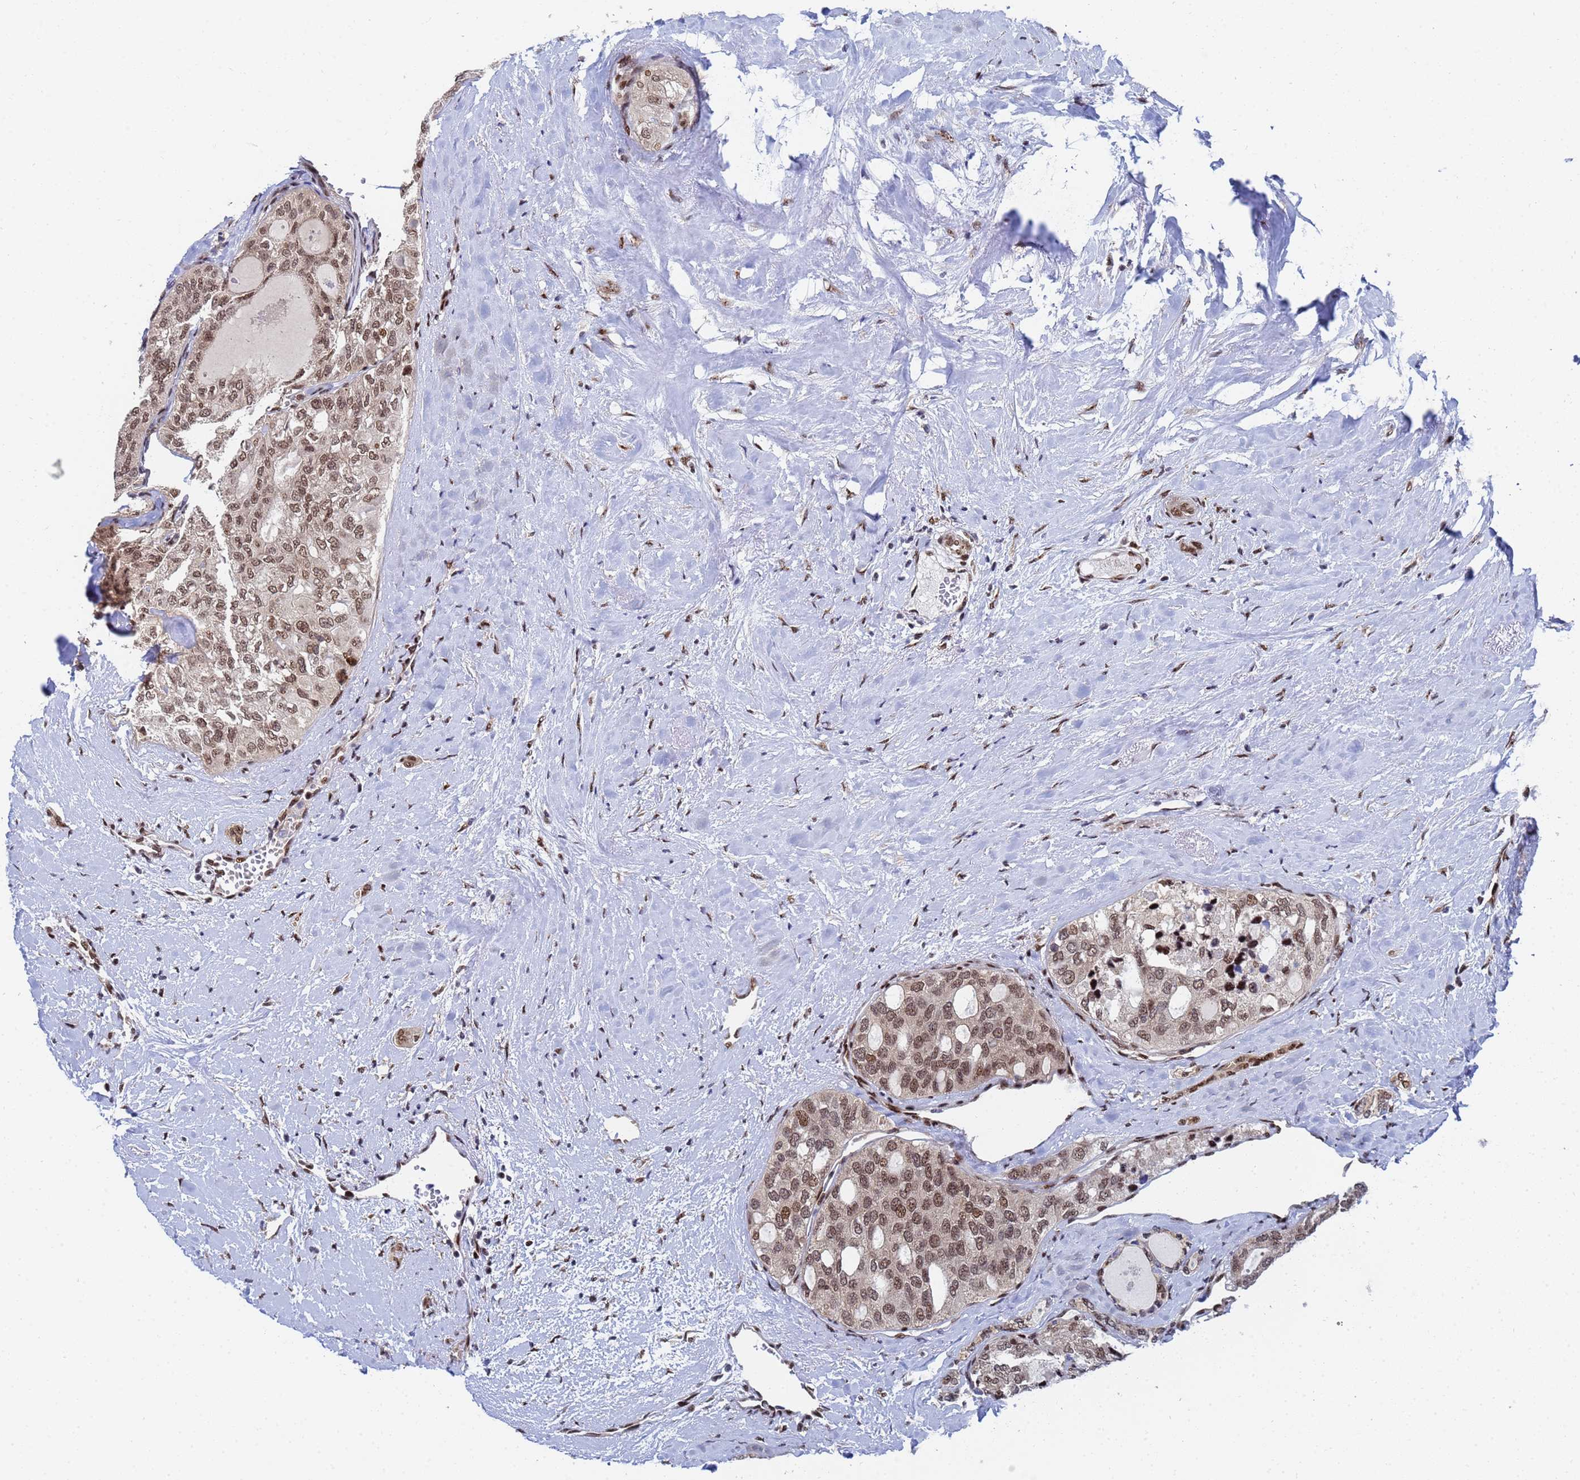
{"staining": {"intensity": "moderate", "quantity": ">75%", "location": "nuclear"}, "tissue": "thyroid cancer", "cell_type": "Tumor cells", "image_type": "cancer", "snomed": [{"axis": "morphology", "description": "Follicular adenoma carcinoma, NOS"}, {"axis": "topography", "description": "Thyroid gland"}], "caption": "A medium amount of moderate nuclear positivity is present in approximately >75% of tumor cells in thyroid cancer (follicular adenoma carcinoma) tissue. The staining is performed using DAB brown chromogen to label protein expression. The nuclei are counter-stained blue using hematoxylin.", "gene": "AP5Z1", "patient": {"sex": "male", "age": 75}}